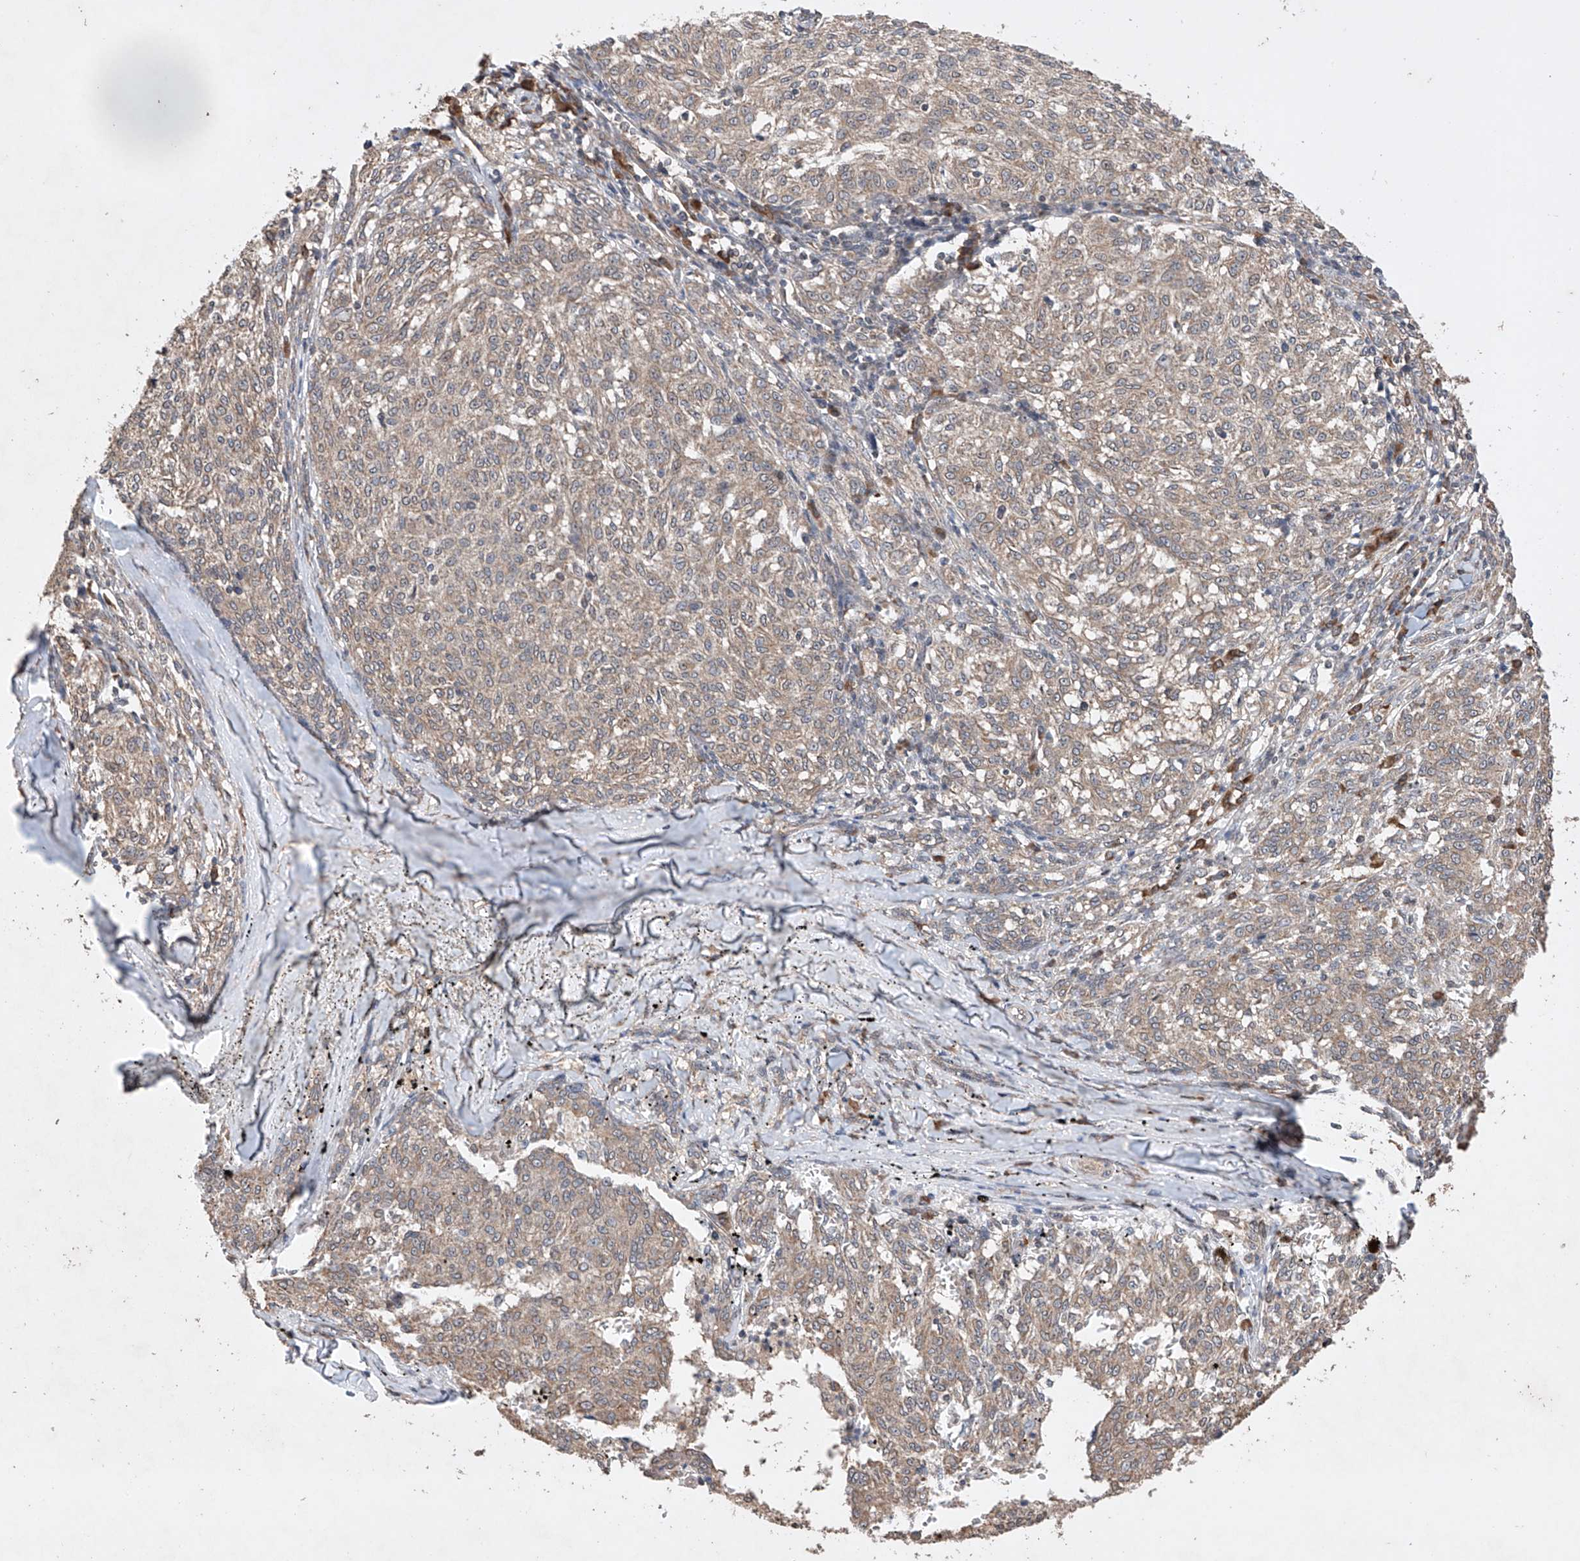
{"staining": {"intensity": "weak", "quantity": ">75%", "location": "cytoplasmic/membranous"}, "tissue": "melanoma", "cell_type": "Tumor cells", "image_type": "cancer", "snomed": [{"axis": "morphology", "description": "Malignant melanoma, NOS"}, {"axis": "topography", "description": "Skin"}], "caption": "This image shows immunohistochemistry (IHC) staining of malignant melanoma, with low weak cytoplasmic/membranous expression in approximately >75% of tumor cells.", "gene": "LURAP1", "patient": {"sex": "female", "age": 72}}